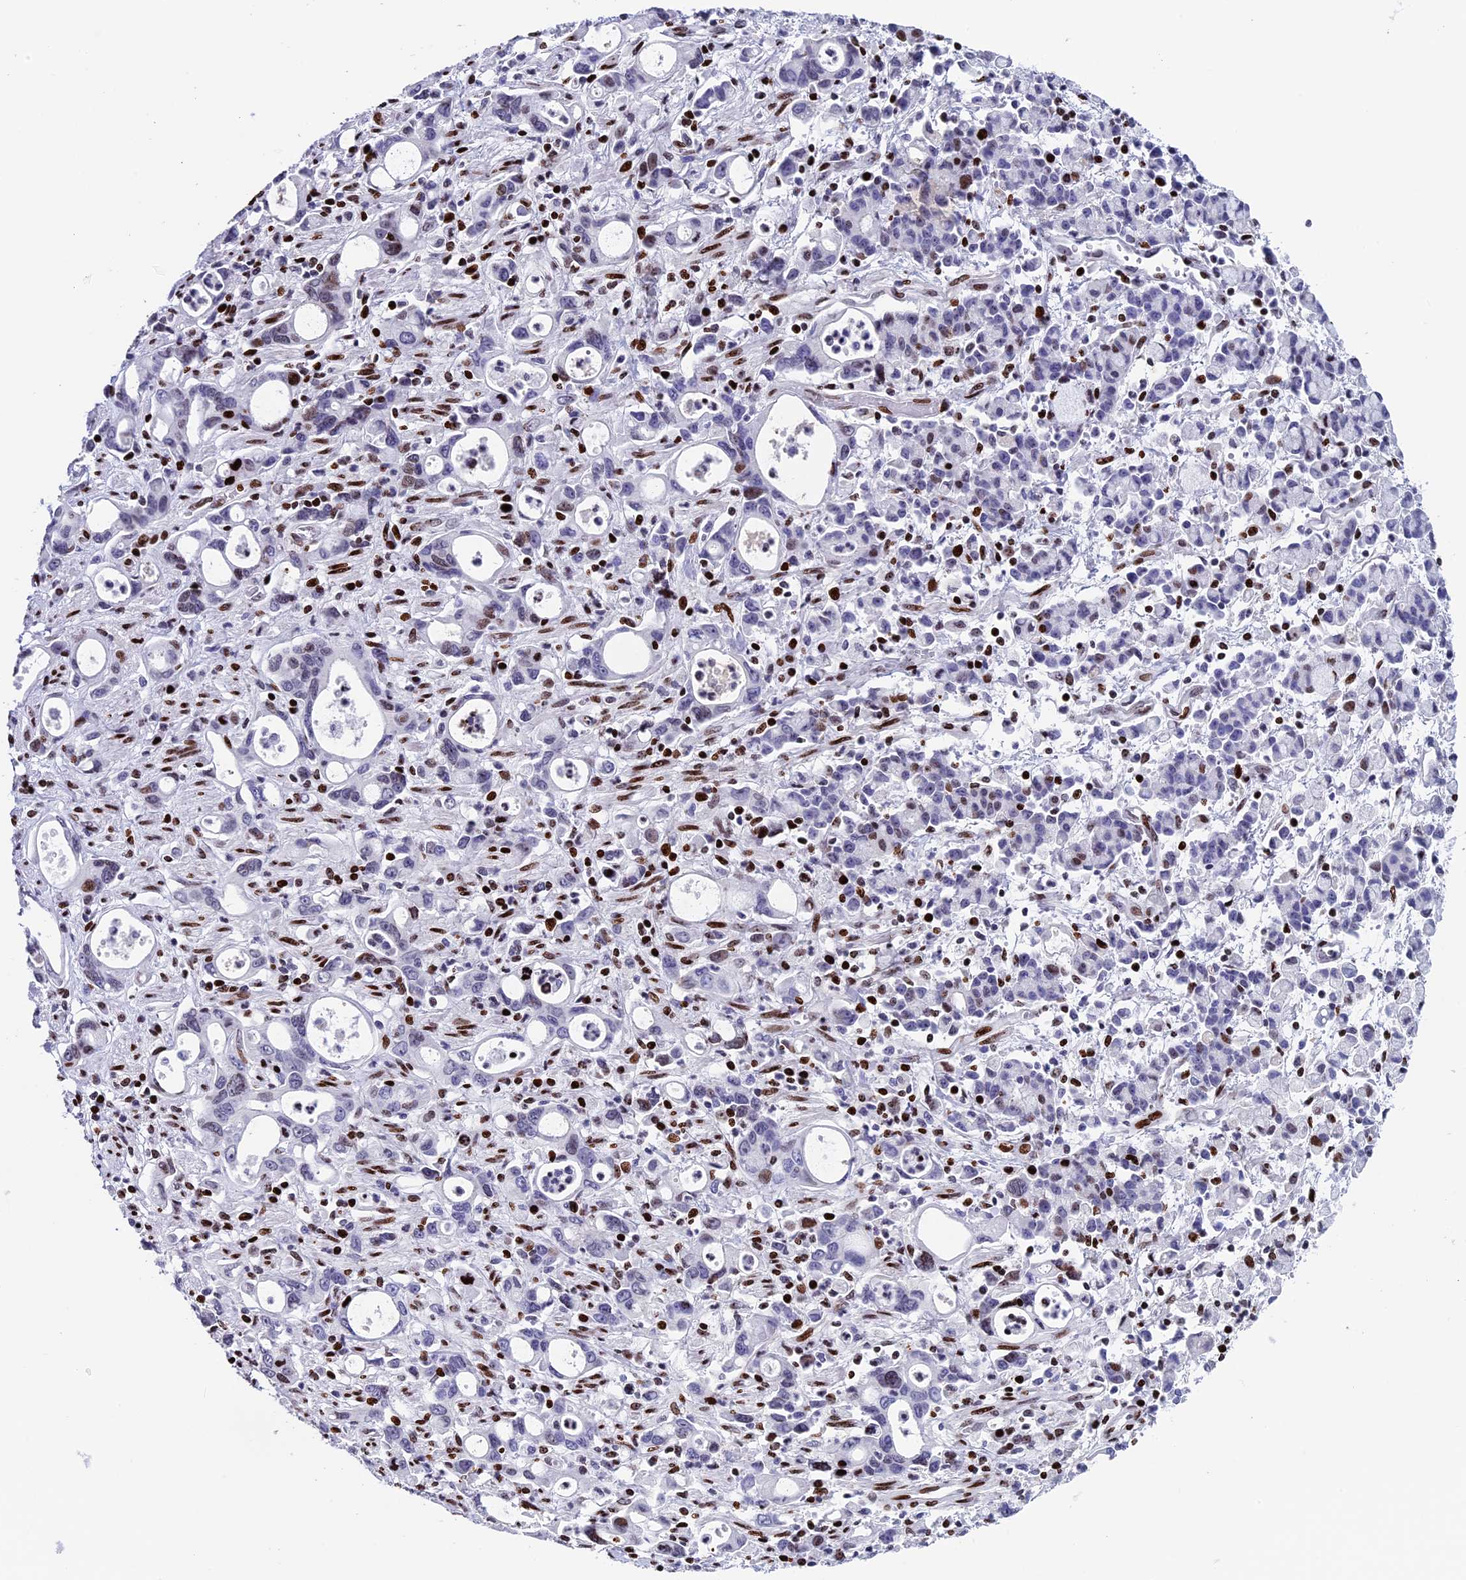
{"staining": {"intensity": "moderate", "quantity": "<25%", "location": "nuclear"}, "tissue": "stomach cancer", "cell_type": "Tumor cells", "image_type": "cancer", "snomed": [{"axis": "morphology", "description": "Adenocarcinoma, NOS"}, {"axis": "topography", "description": "Stomach, lower"}], "caption": "A photomicrograph showing moderate nuclear staining in about <25% of tumor cells in stomach adenocarcinoma, as visualized by brown immunohistochemical staining.", "gene": "BTBD3", "patient": {"sex": "female", "age": 43}}